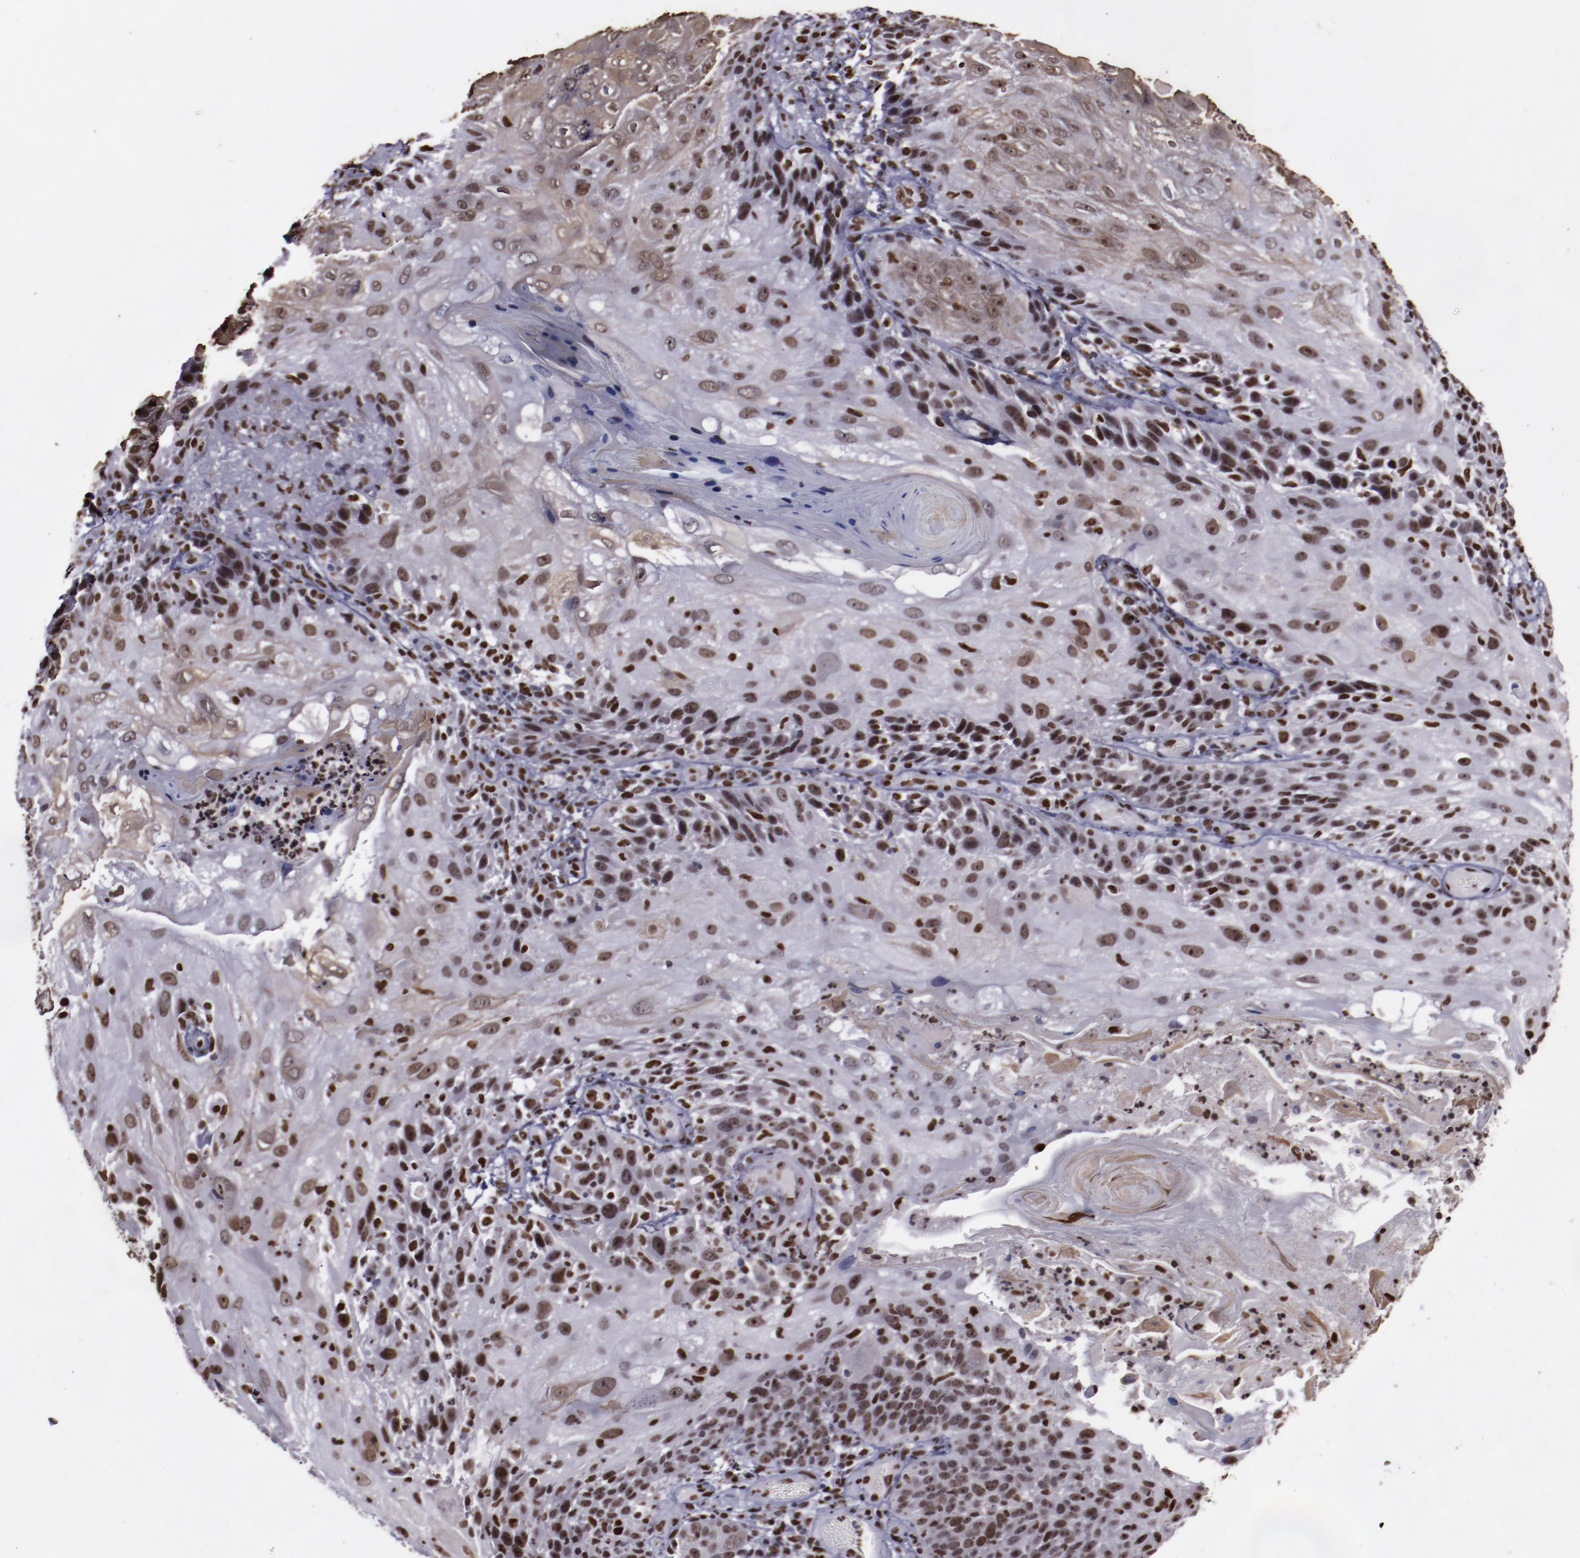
{"staining": {"intensity": "moderate", "quantity": ">75%", "location": "nuclear"}, "tissue": "skin cancer", "cell_type": "Tumor cells", "image_type": "cancer", "snomed": [{"axis": "morphology", "description": "Normal tissue, NOS"}, {"axis": "morphology", "description": "Squamous cell carcinoma, NOS"}, {"axis": "topography", "description": "Skin"}], "caption": "Moderate nuclear staining for a protein is identified in approximately >75% of tumor cells of skin squamous cell carcinoma using IHC.", "gene": "APEX1", "patient": {"sex": "female", "age": 83}}